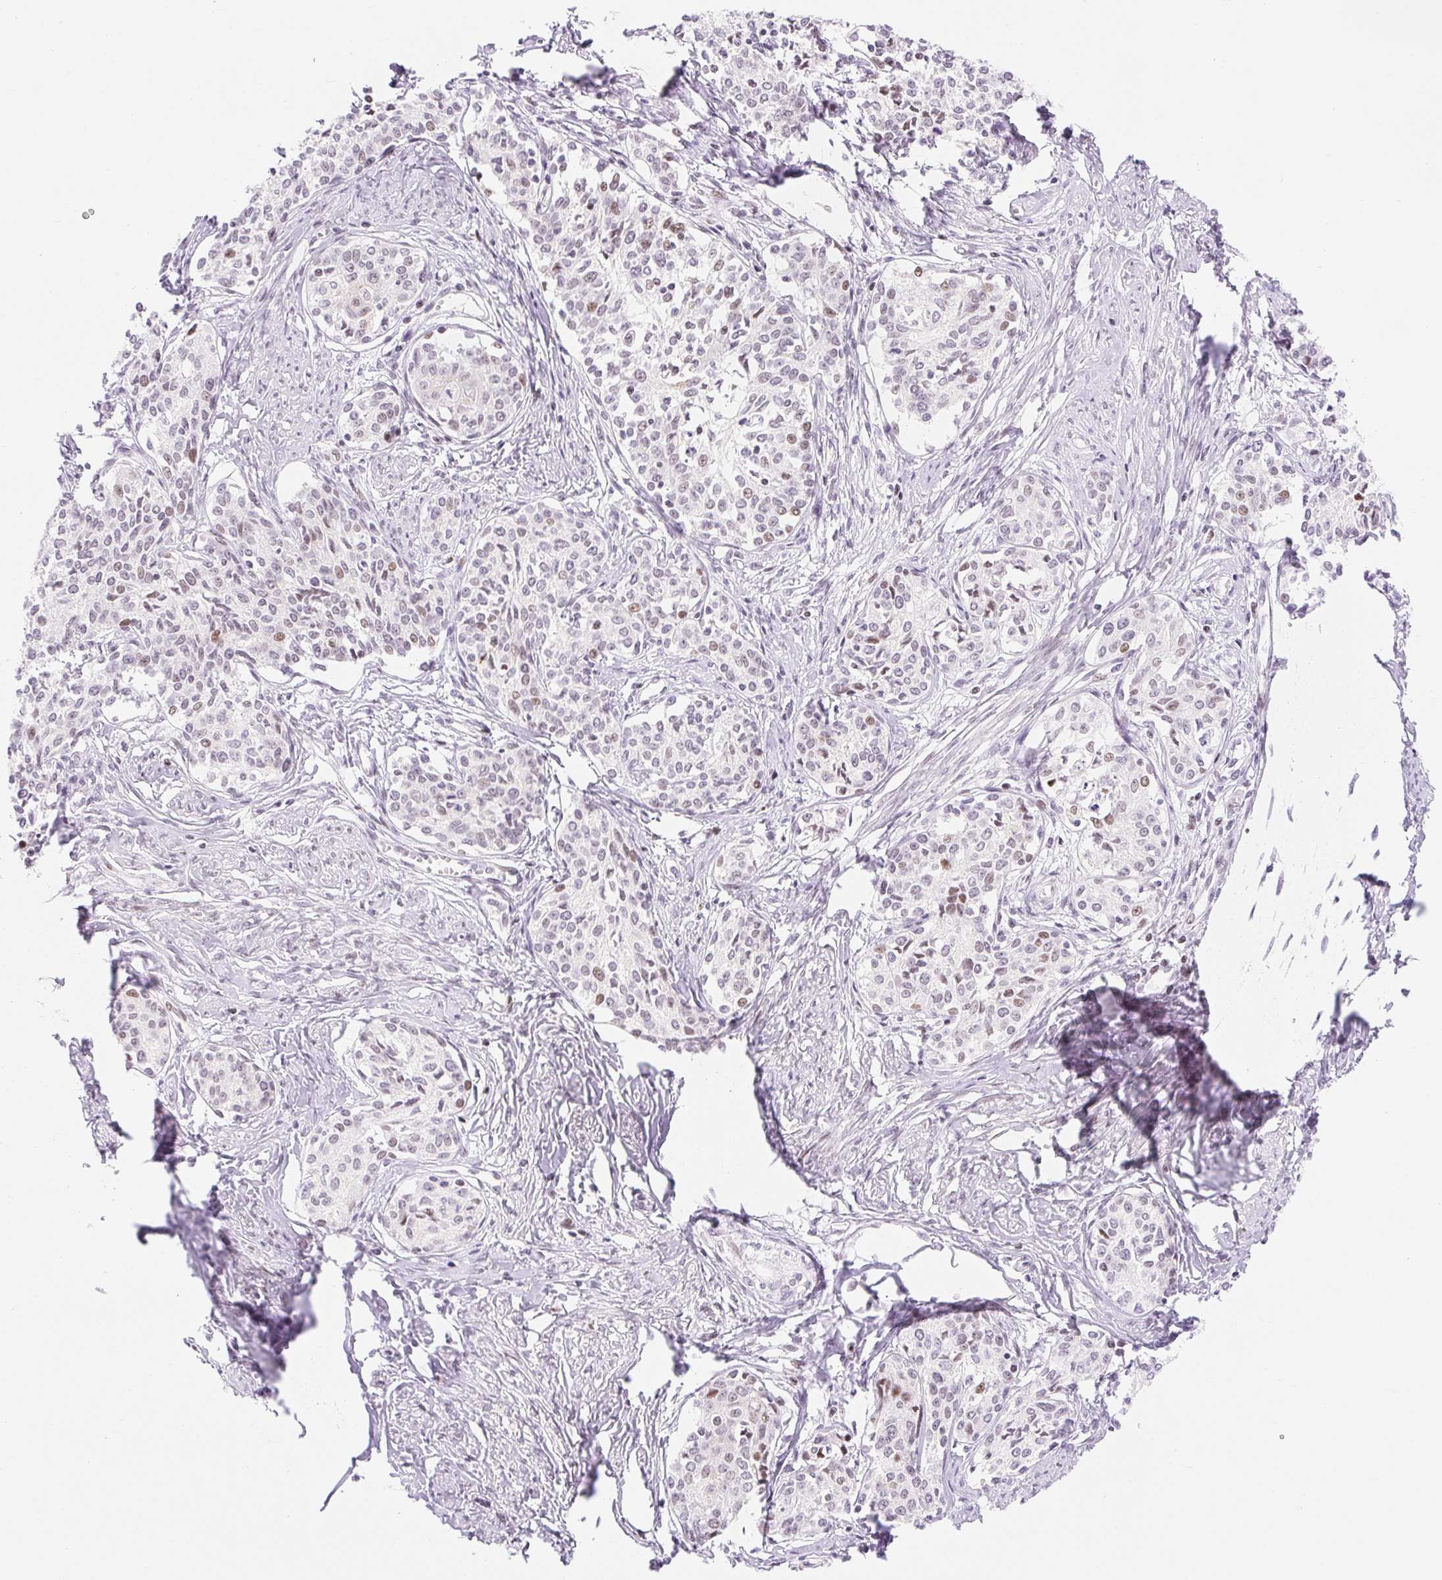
{"staining": {"intensity": "weak", "quantity": "<25%", "location": "nuclear"}, "tissue": "cervical cancer", "cell_type": "Tumor cells", "image_type": "cancer", "snomed": [{"axis": "morphology", "description": "Squamous cell carcinoma, NOS"}, {"axis": "morphology", "description": "Adenocarcinoma, NOS"}, {"axis": "topography", "description": "Cervix"}], "caption": "Tumor cells are negative for protein expression in human adenocarcinoma (cervical).", "gene": "H2BW1", "patient": {"sex": "female", "age": 52}}